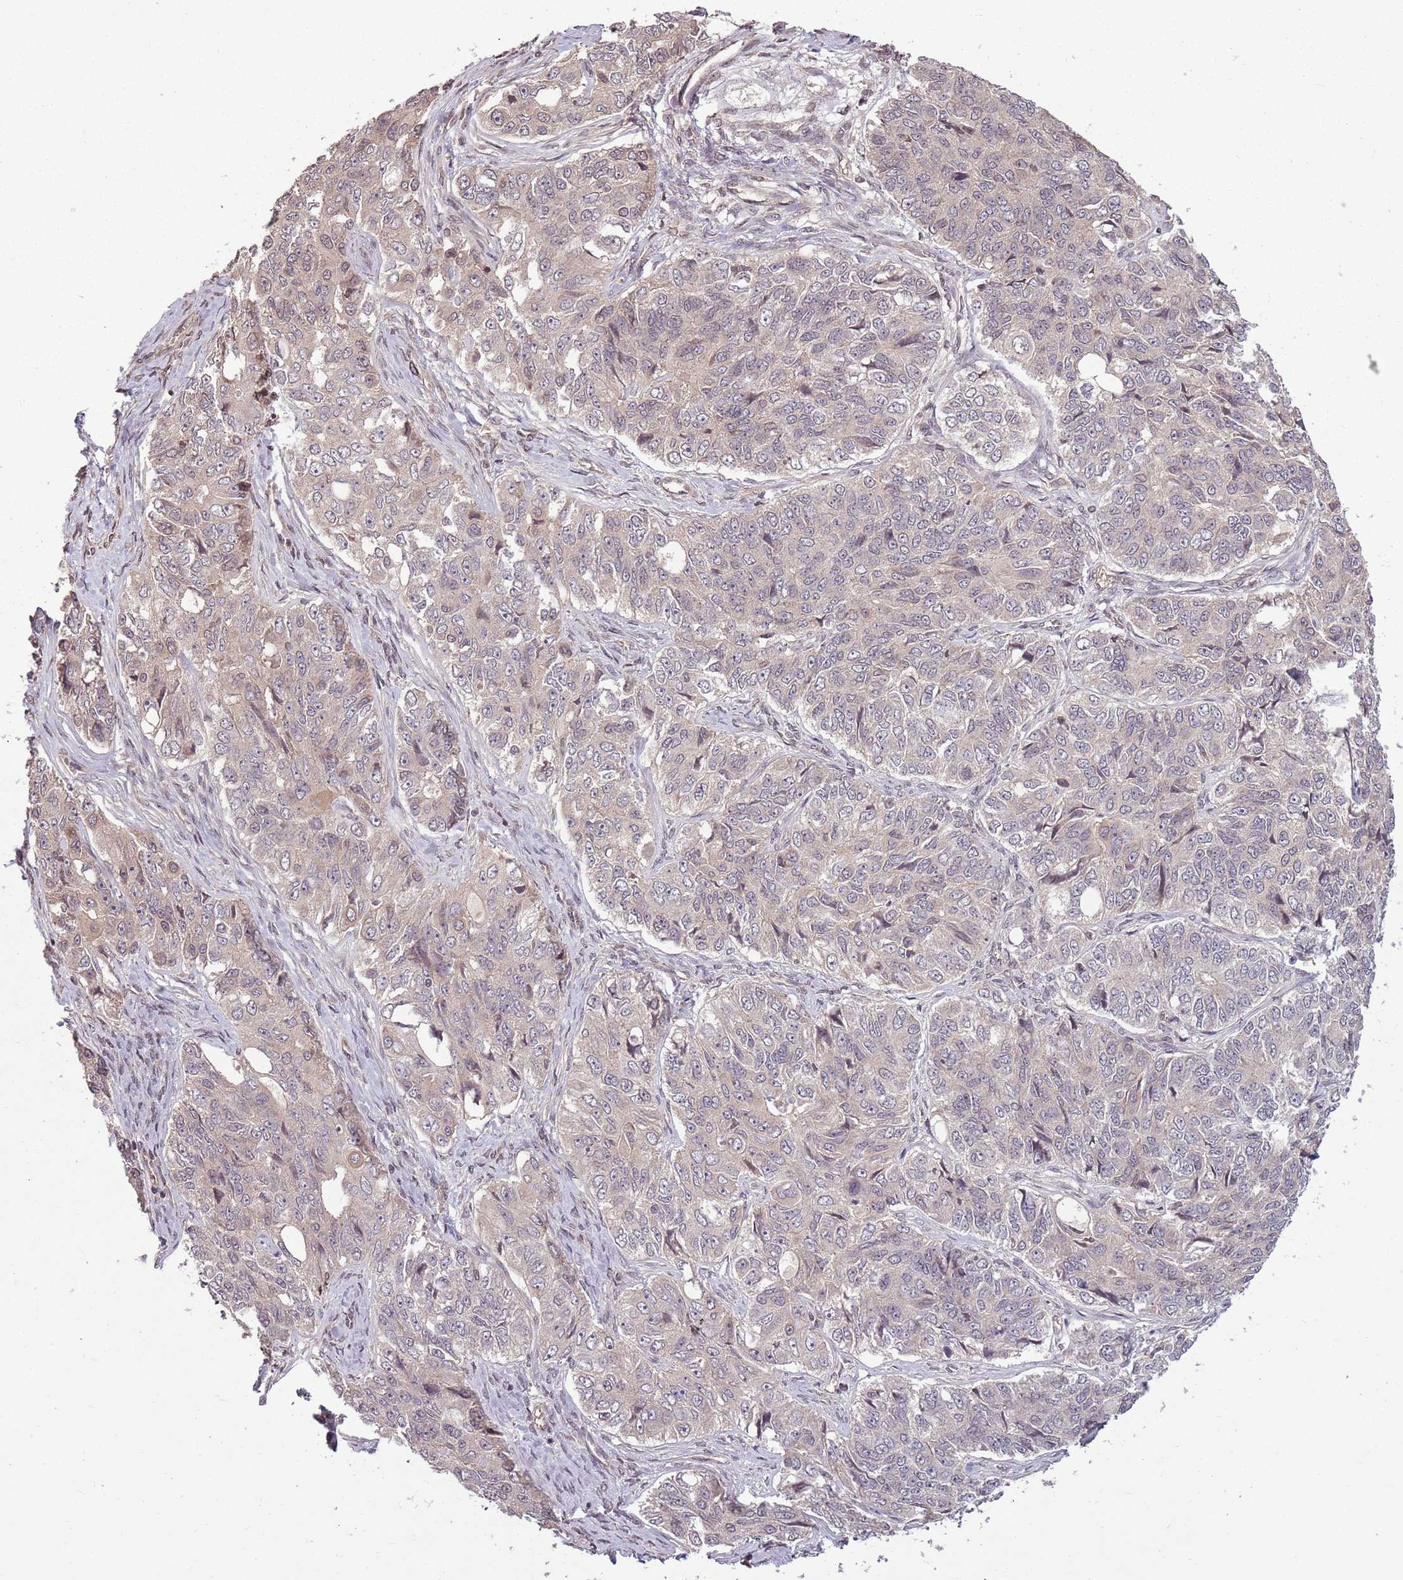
{"staining": {"intensity": "weak", "quantity": "<25%", "location": "nuclear"}, "tissue": "ovarian cancer", "cell_type": "Tumor cells", "image_type": "cancer", "snomed": [{"axis": "morphology", "description": "Carcinoma, endometroid"}, {"axis": "topography", "description": "Ovary"}], "caption": "This is an immunohistochemistry (IHC) photomicrograph of ovarian endometroid carcinoma. There is no staining in tumor cells.", "gene": "CAPN9", "patient": {"sex": "female", "age": 51}}